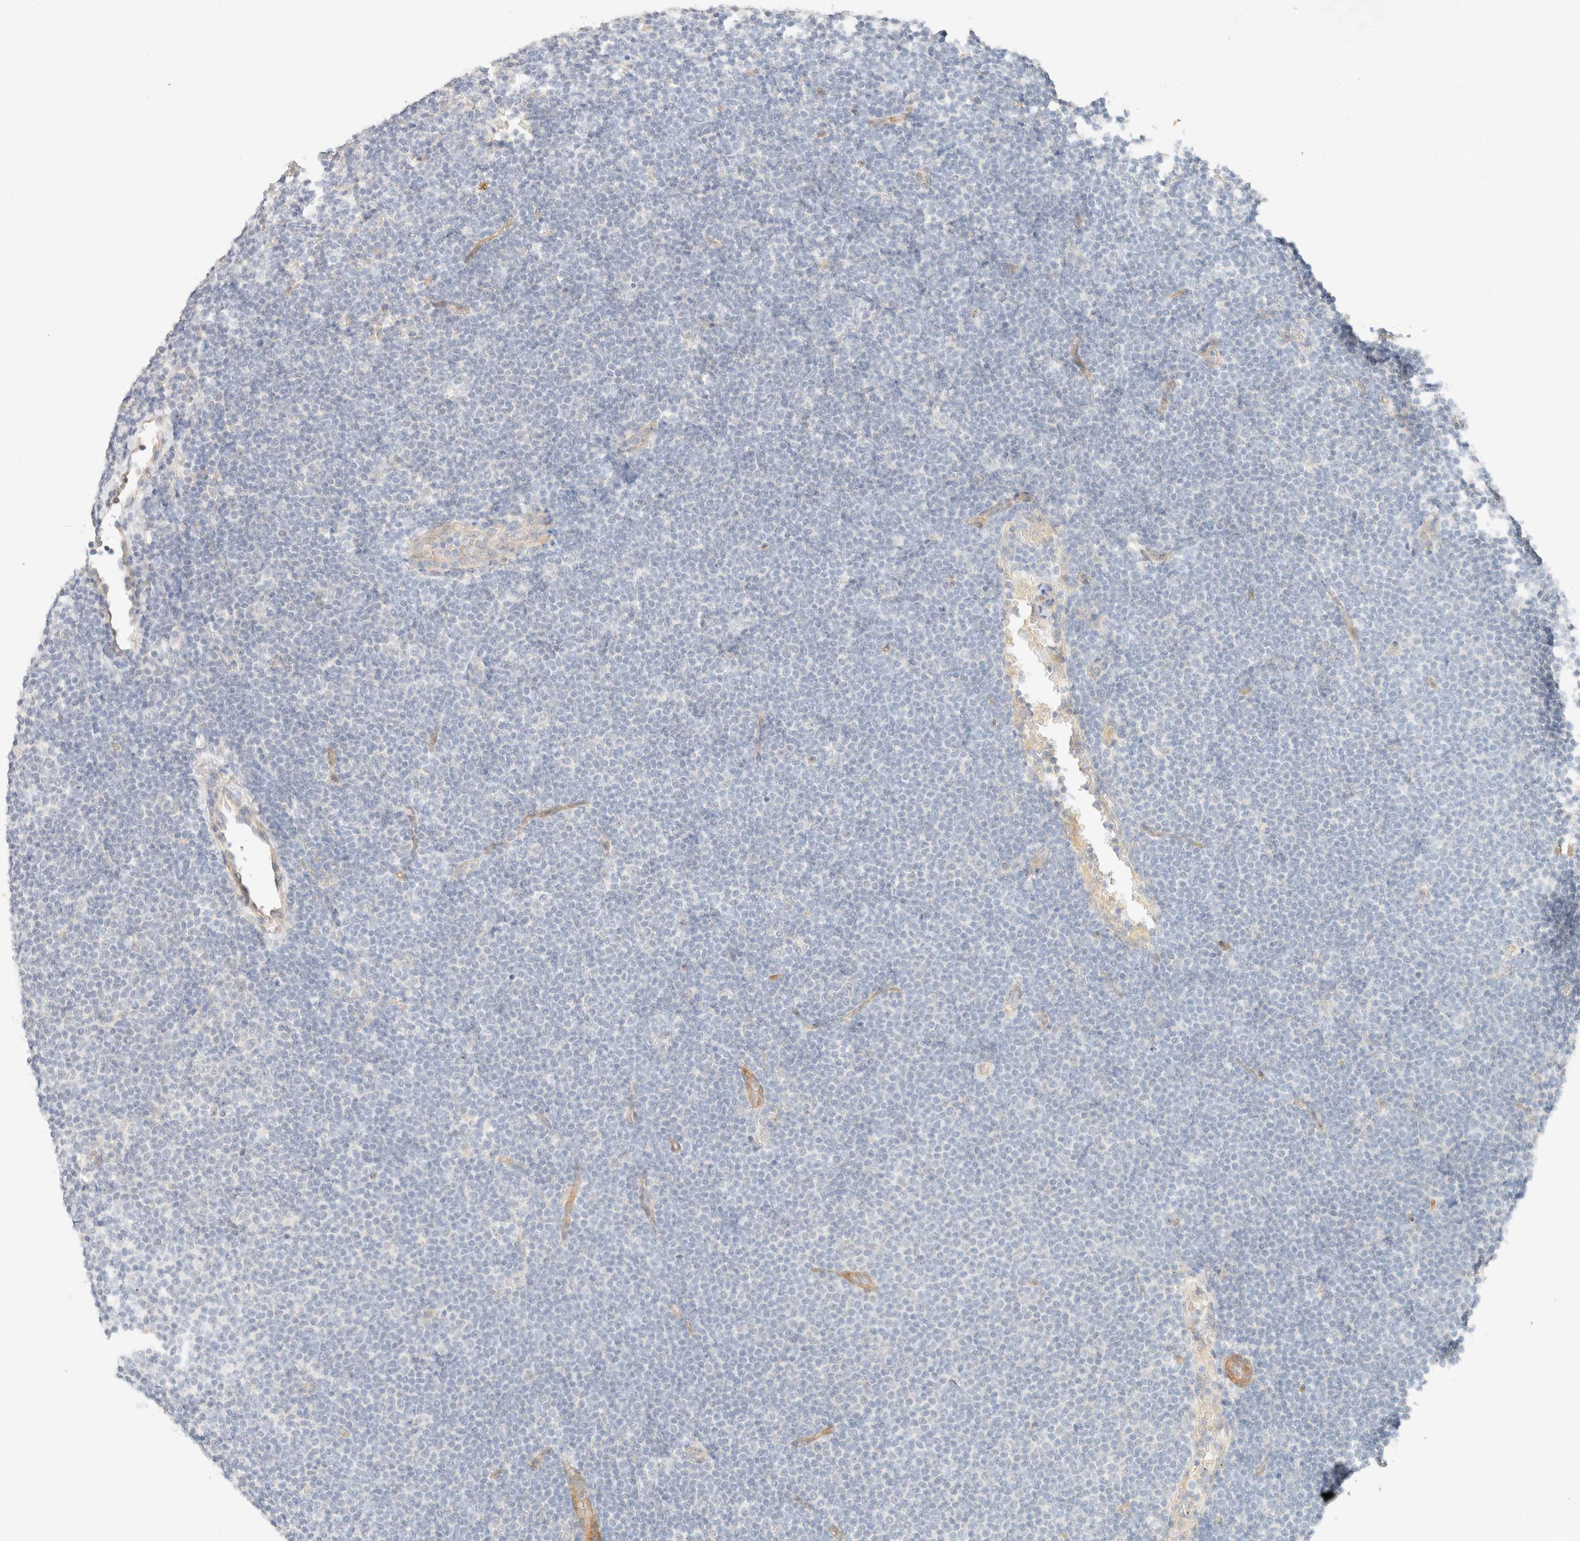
{"staining": {"intensity": "negative", "quantity": "none", "location": "none"}, "tissue": "lymphoma", "cell_type": "Tumor cells", "image_type": "cancer", "snomed": [{"axis": "morphology", "description": "Malignant lymphoma, non-Hodgkin's type, Low grade"}, {"axis": "topography", "description": "Lymph node"}], "caption": "Immunohistochemistry (IHC) of human lymphoma shows no staining in tumor cells.", "gene": "CSNK1E", "patient": {"sex": "female", "age": 53}}